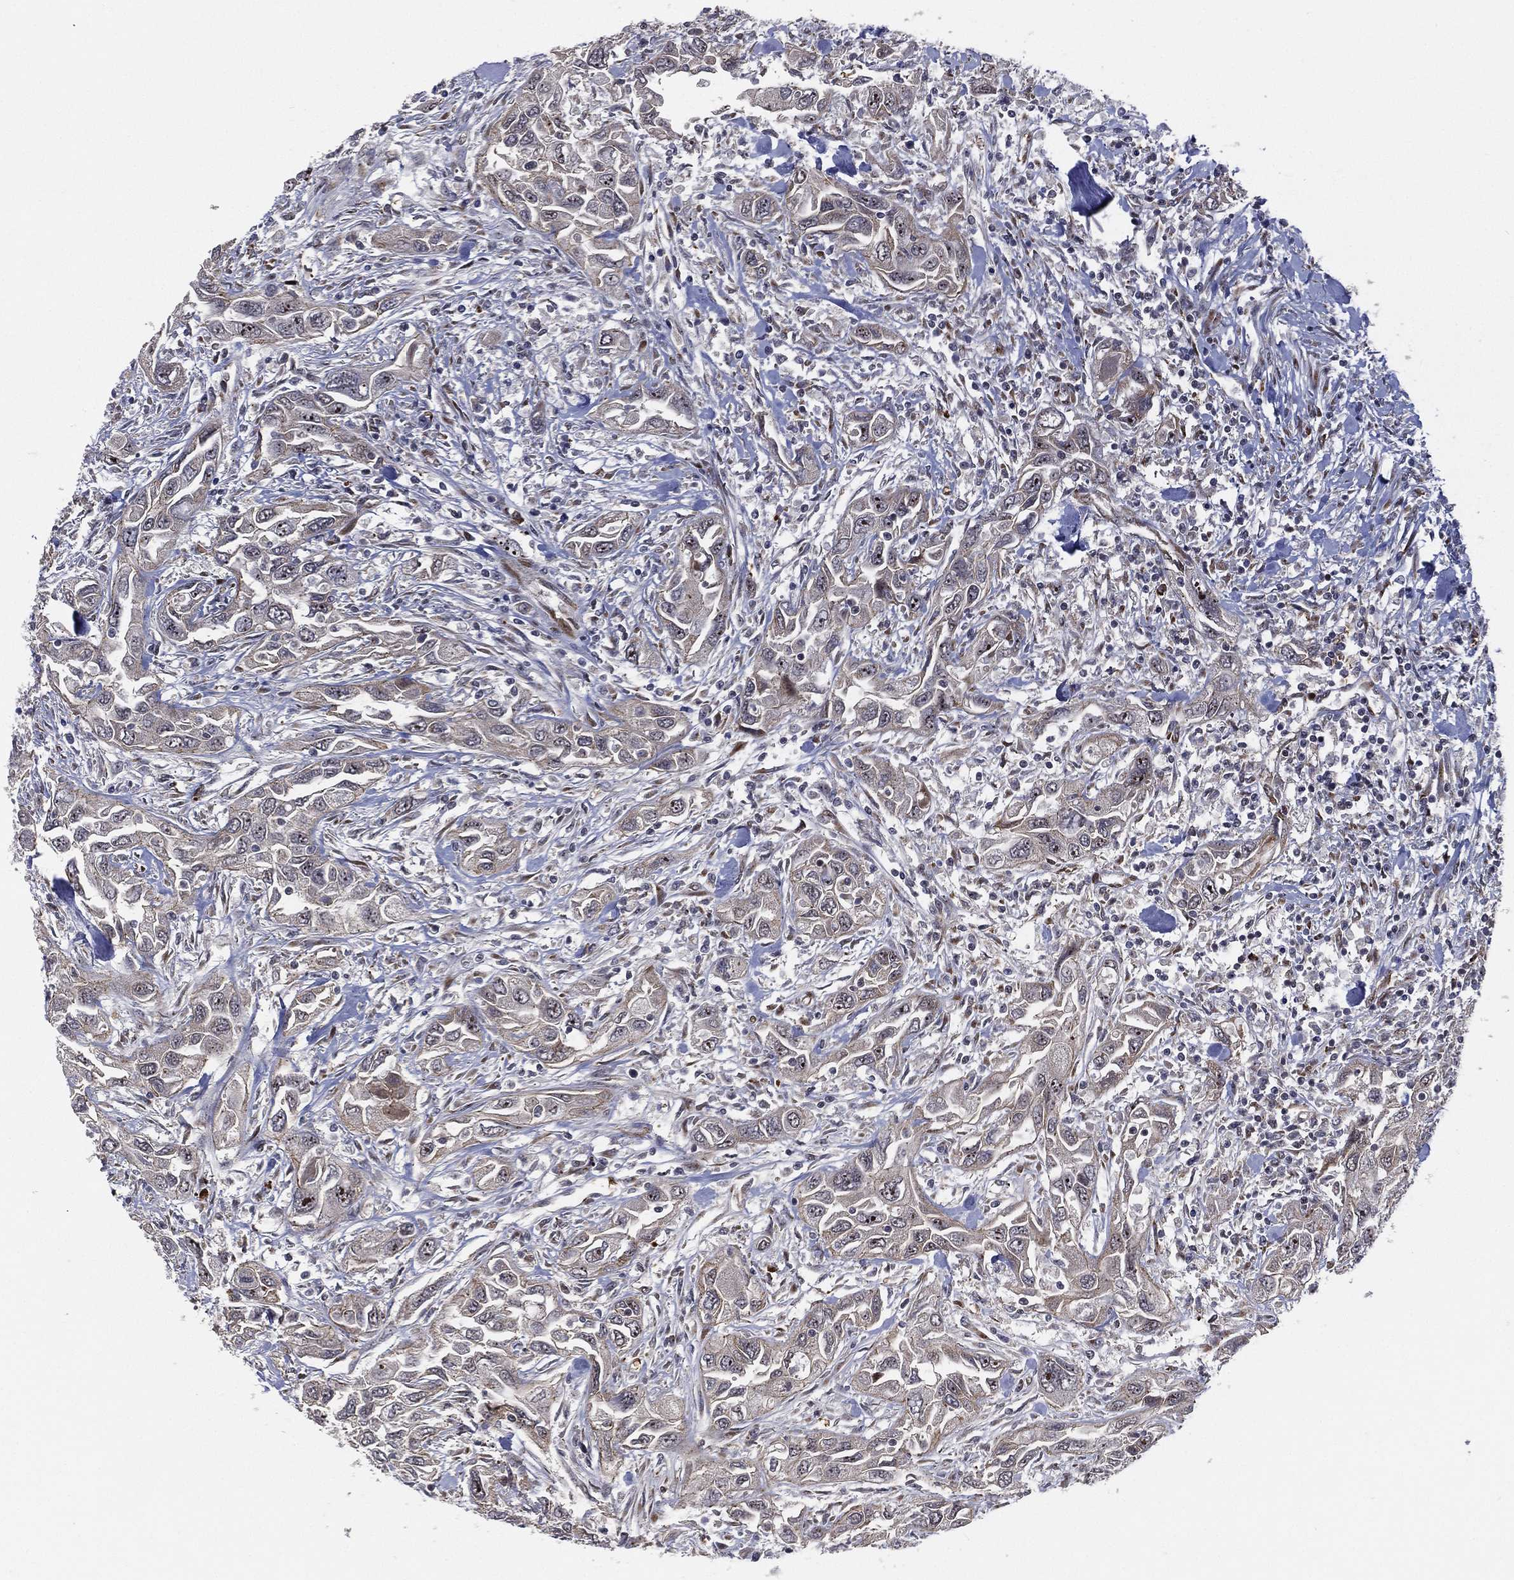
{"staining": {"intensity": "negative", "quantity": "none", "location": "none"}, "tissue": "urothelial cancer", "cell_type": "Tumor cells", "image_type": "cancer", "snomed": [{"axis": "morphology", "description": "Urothelial carcinoma, High grade"}, {"axis": "topography", "description": "Urinary bladder"}], "caption": "Immunohistochemistry image of human urothelial carcinoma (high-grade) stained for a protein (brown), which demonstrates no staining in tumor cells.", "gene": "VHL", "patient": {"sex": "male", "age": 76}}